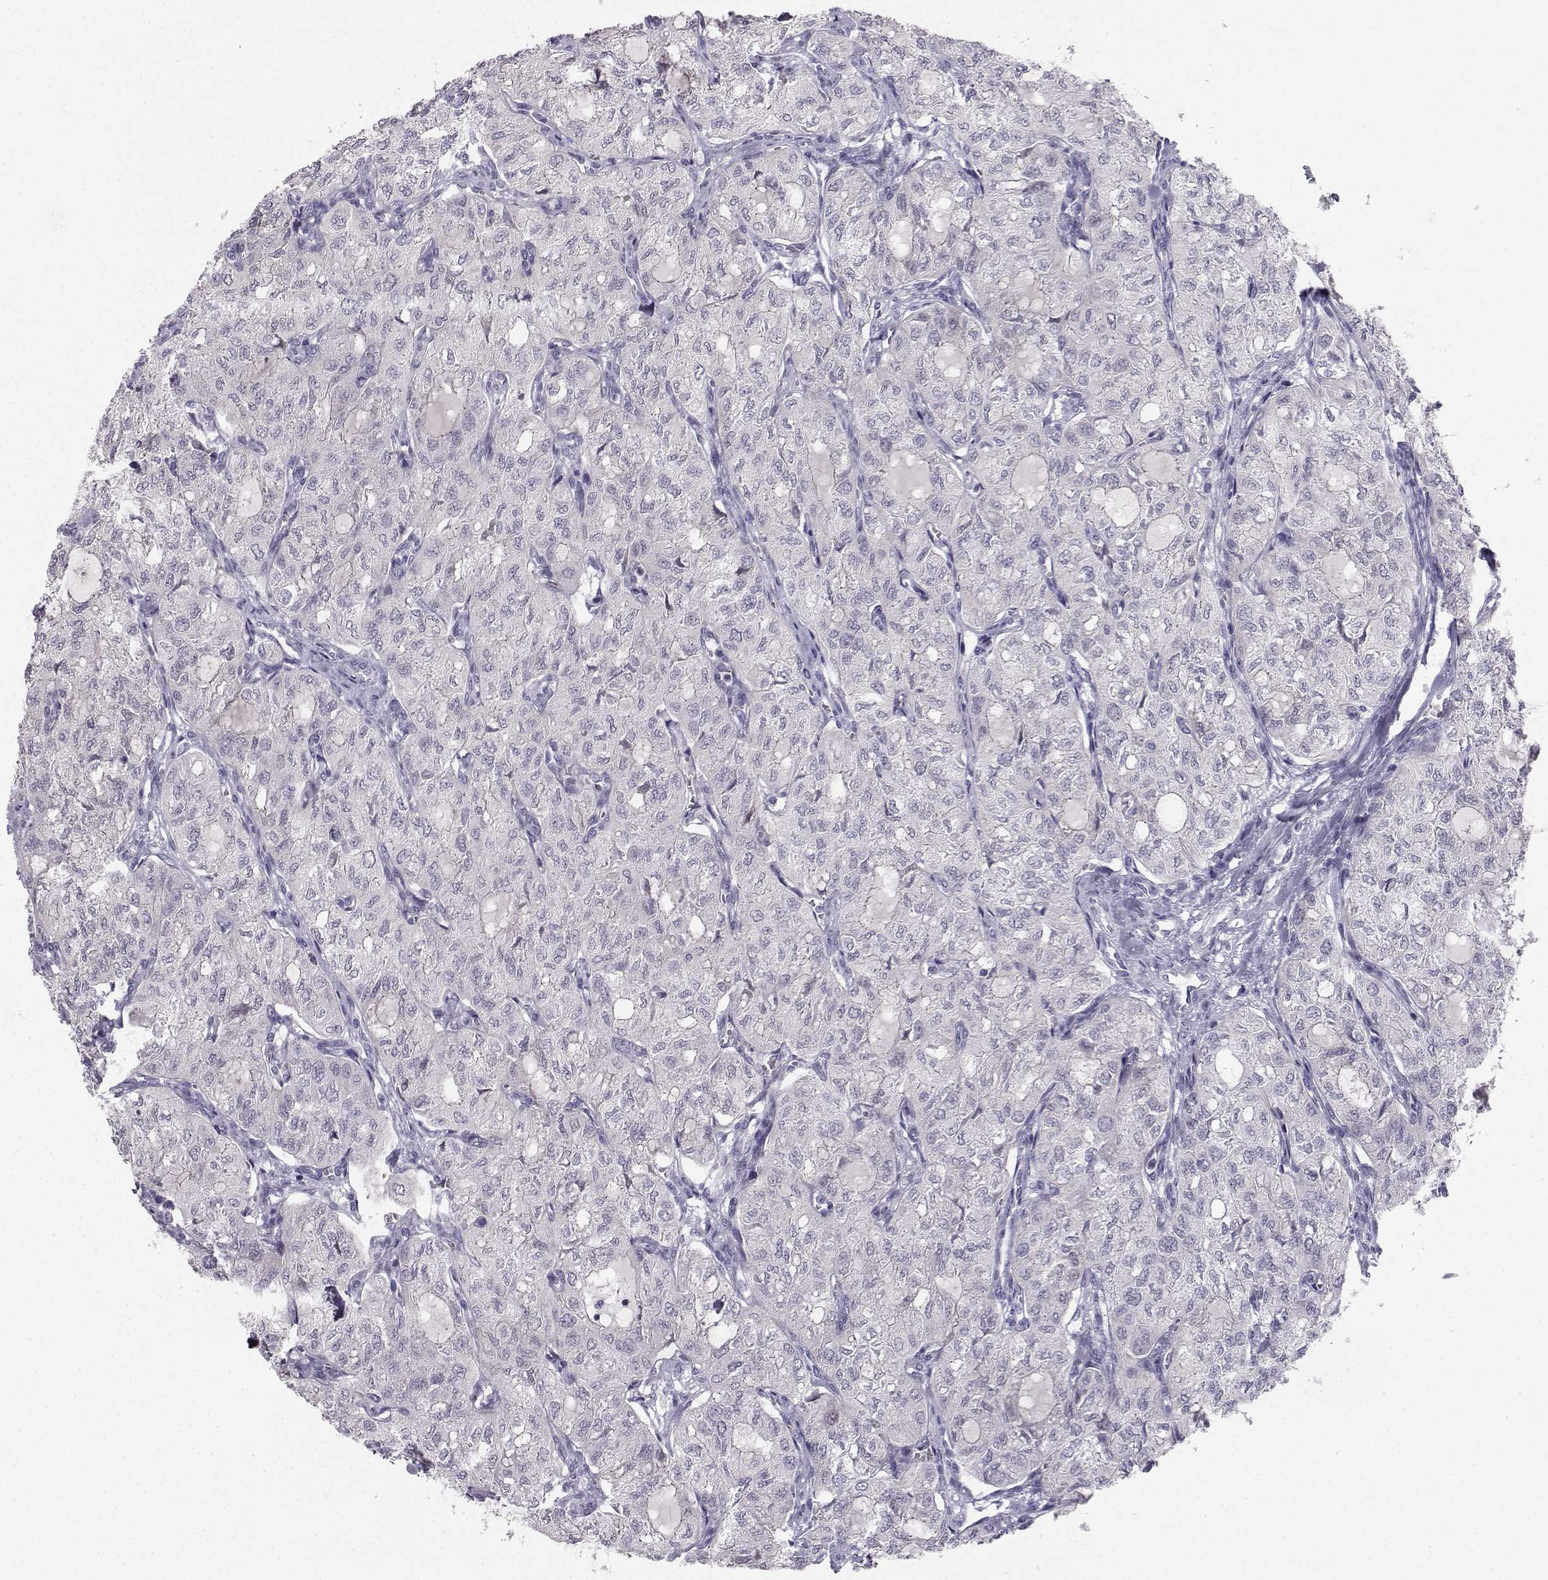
{"staining": {"intensity": "negative", "quantity": "none", "location": "none"}, "tissue": "thyroid cancer", "cell_type": "Tumor cells", "image_type": "cancer", "snomed": [{"axis": "morphology", "description": "Follicular adenoma carcinoma, NOS"}, {"axis": "topography", "description": "Thyroid gland"}], "caption": "Immunohistochemistry (IHC) of follicular adenoma carcinoma (thyroid) exhibits no positivity in tumor cells. The staining was performed using DAB to visualize the protein expression in brown, while the nuclei were stained in blue with hematoxylin (Magnification: 20x).", "gene": "ZNF185", "patient": {"sex": "male", "age": 75}}